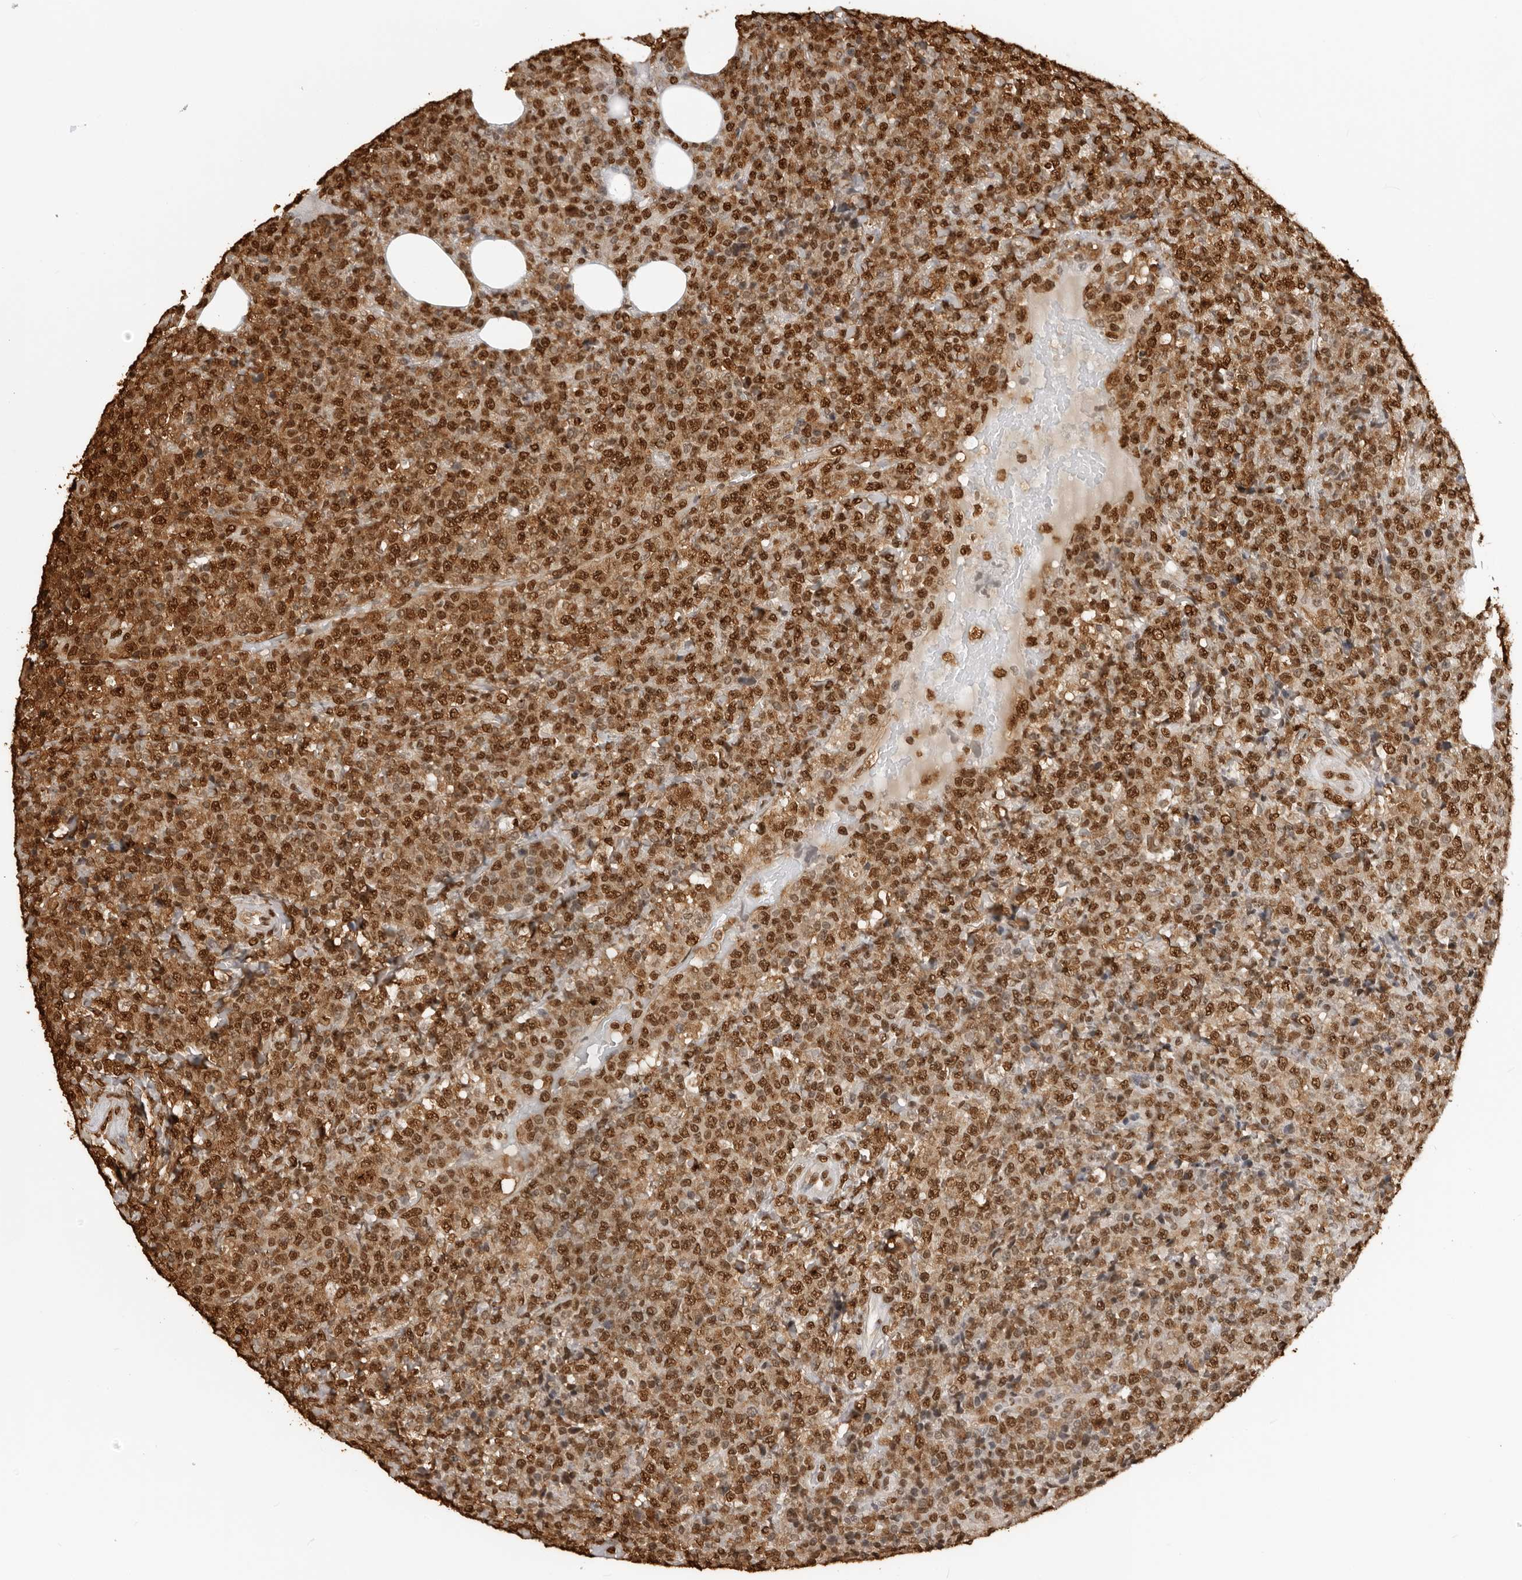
{"staining": {"intensity": "strong", "quantity": ">75%", "location": "cytoplasmic/membranous,nuclear"}, "tissue": "lymphoma", "cell_type": "Tumor cells", "image_type": "cancer", "snomed": [{"axis": "morphology", "description": "Malignant lymphoma, non-Hodgkin's type, High grade"}, {"axis": "topography", "description": "Lymph node"}], "caption": "Protein staining displays strong cytoplasmic/membranous and nuclear staining in approximately >75% of tumor cells in lymphoma.", "gene": "ZFP91", "patient": {"sex": "male", "age": 13}}